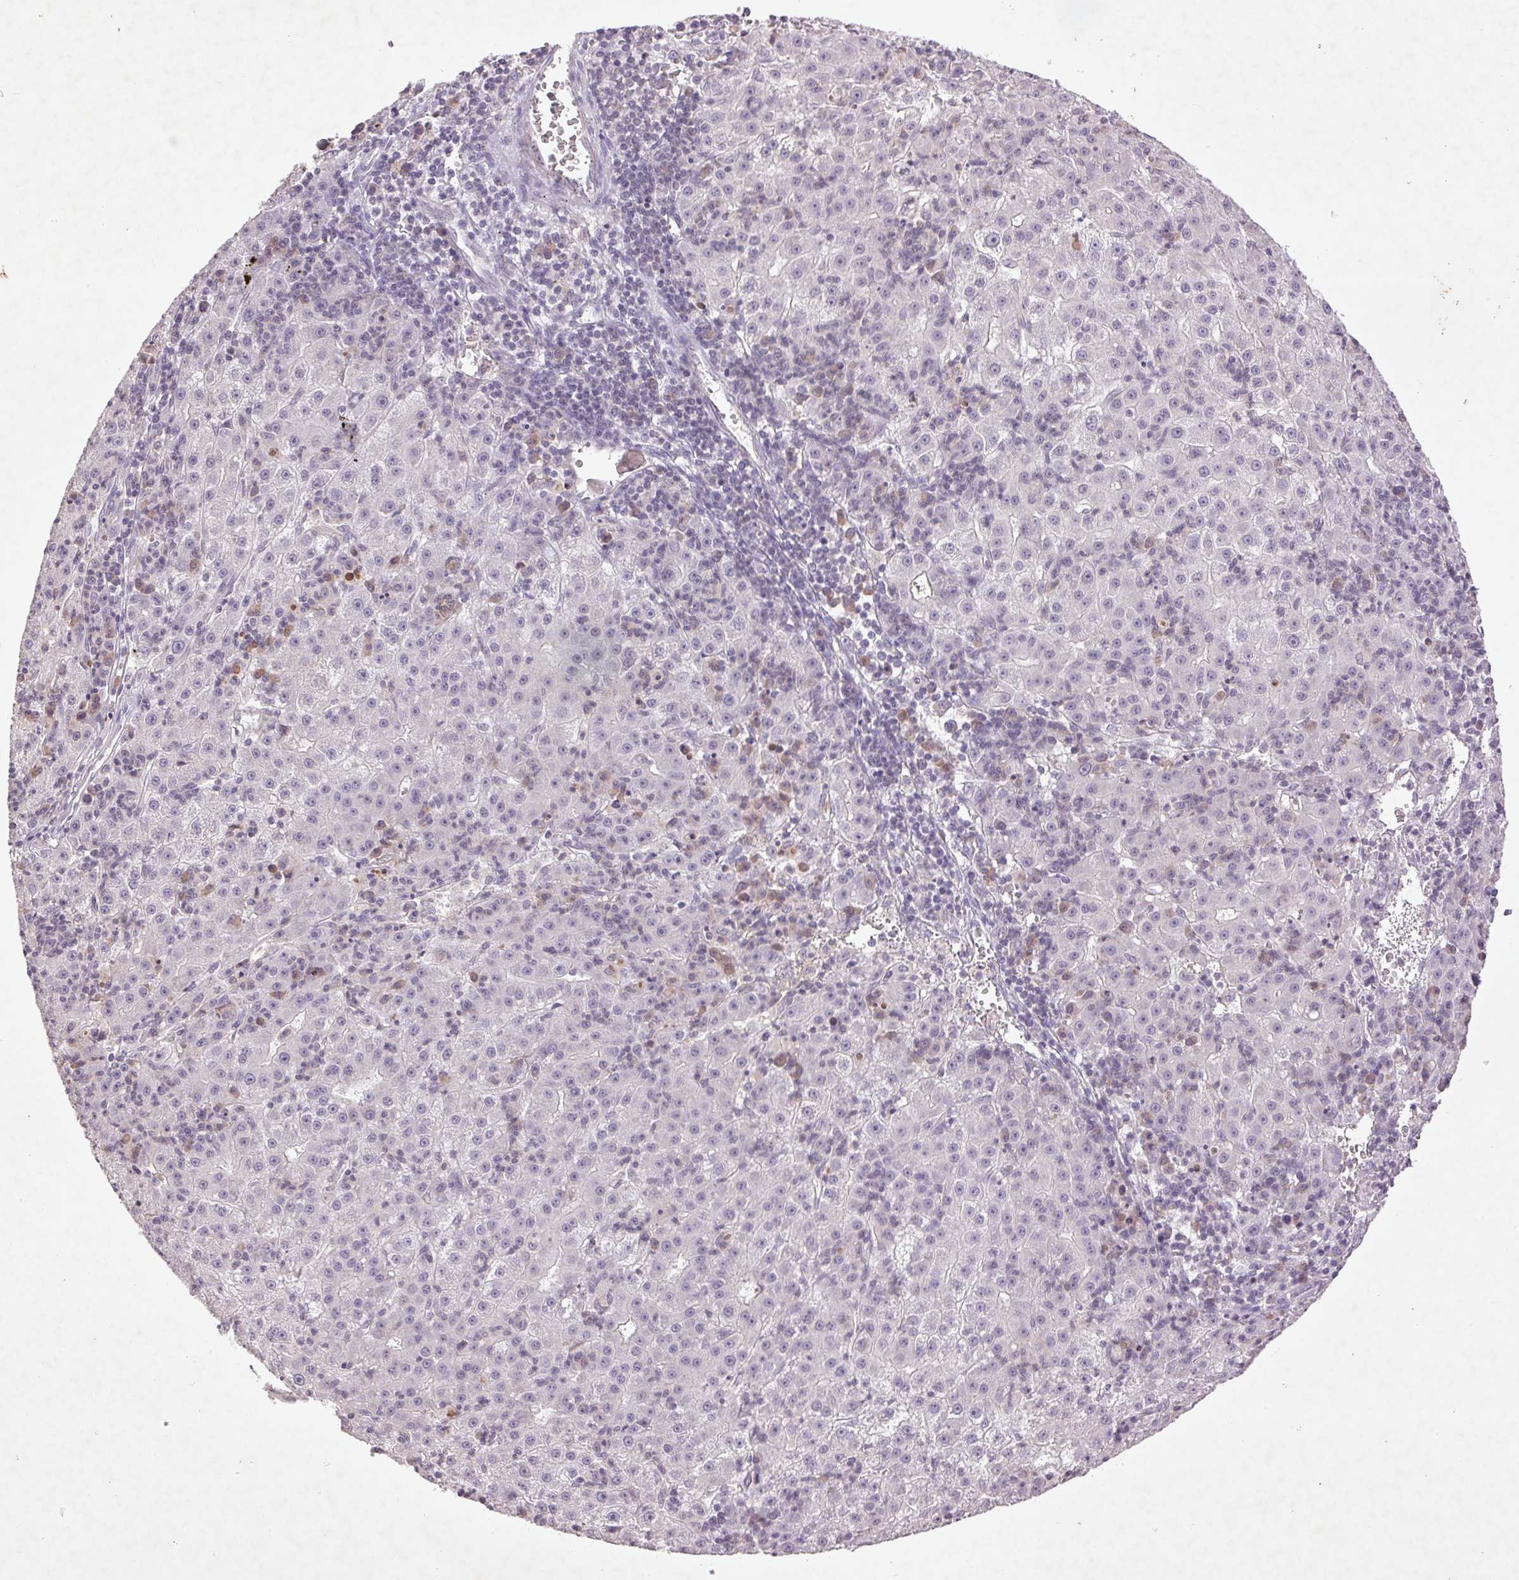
{"staining": {"intensity": "negative", "quantity": "none", "location": "none"}, "tissue": "liver cancer", "cell_type": "Tumor cells", "image_type": "cancer", "snomed": [{"axis": "morphology", "description": "Carcinoma, Hepatocellular, NOS"}, {"axis": "topography", "description": "Liver"}], "caption": "Tumor cells are negative for protein expression in human liver cancer (hepatocellular carcinoma). (DAB (3,3'-diaminobenzidine) immunohistochemistry (IHC) with hematoxylin counter stain).", "gene": "FAM168B", "patient": {"sex": "male", "age": 76}}